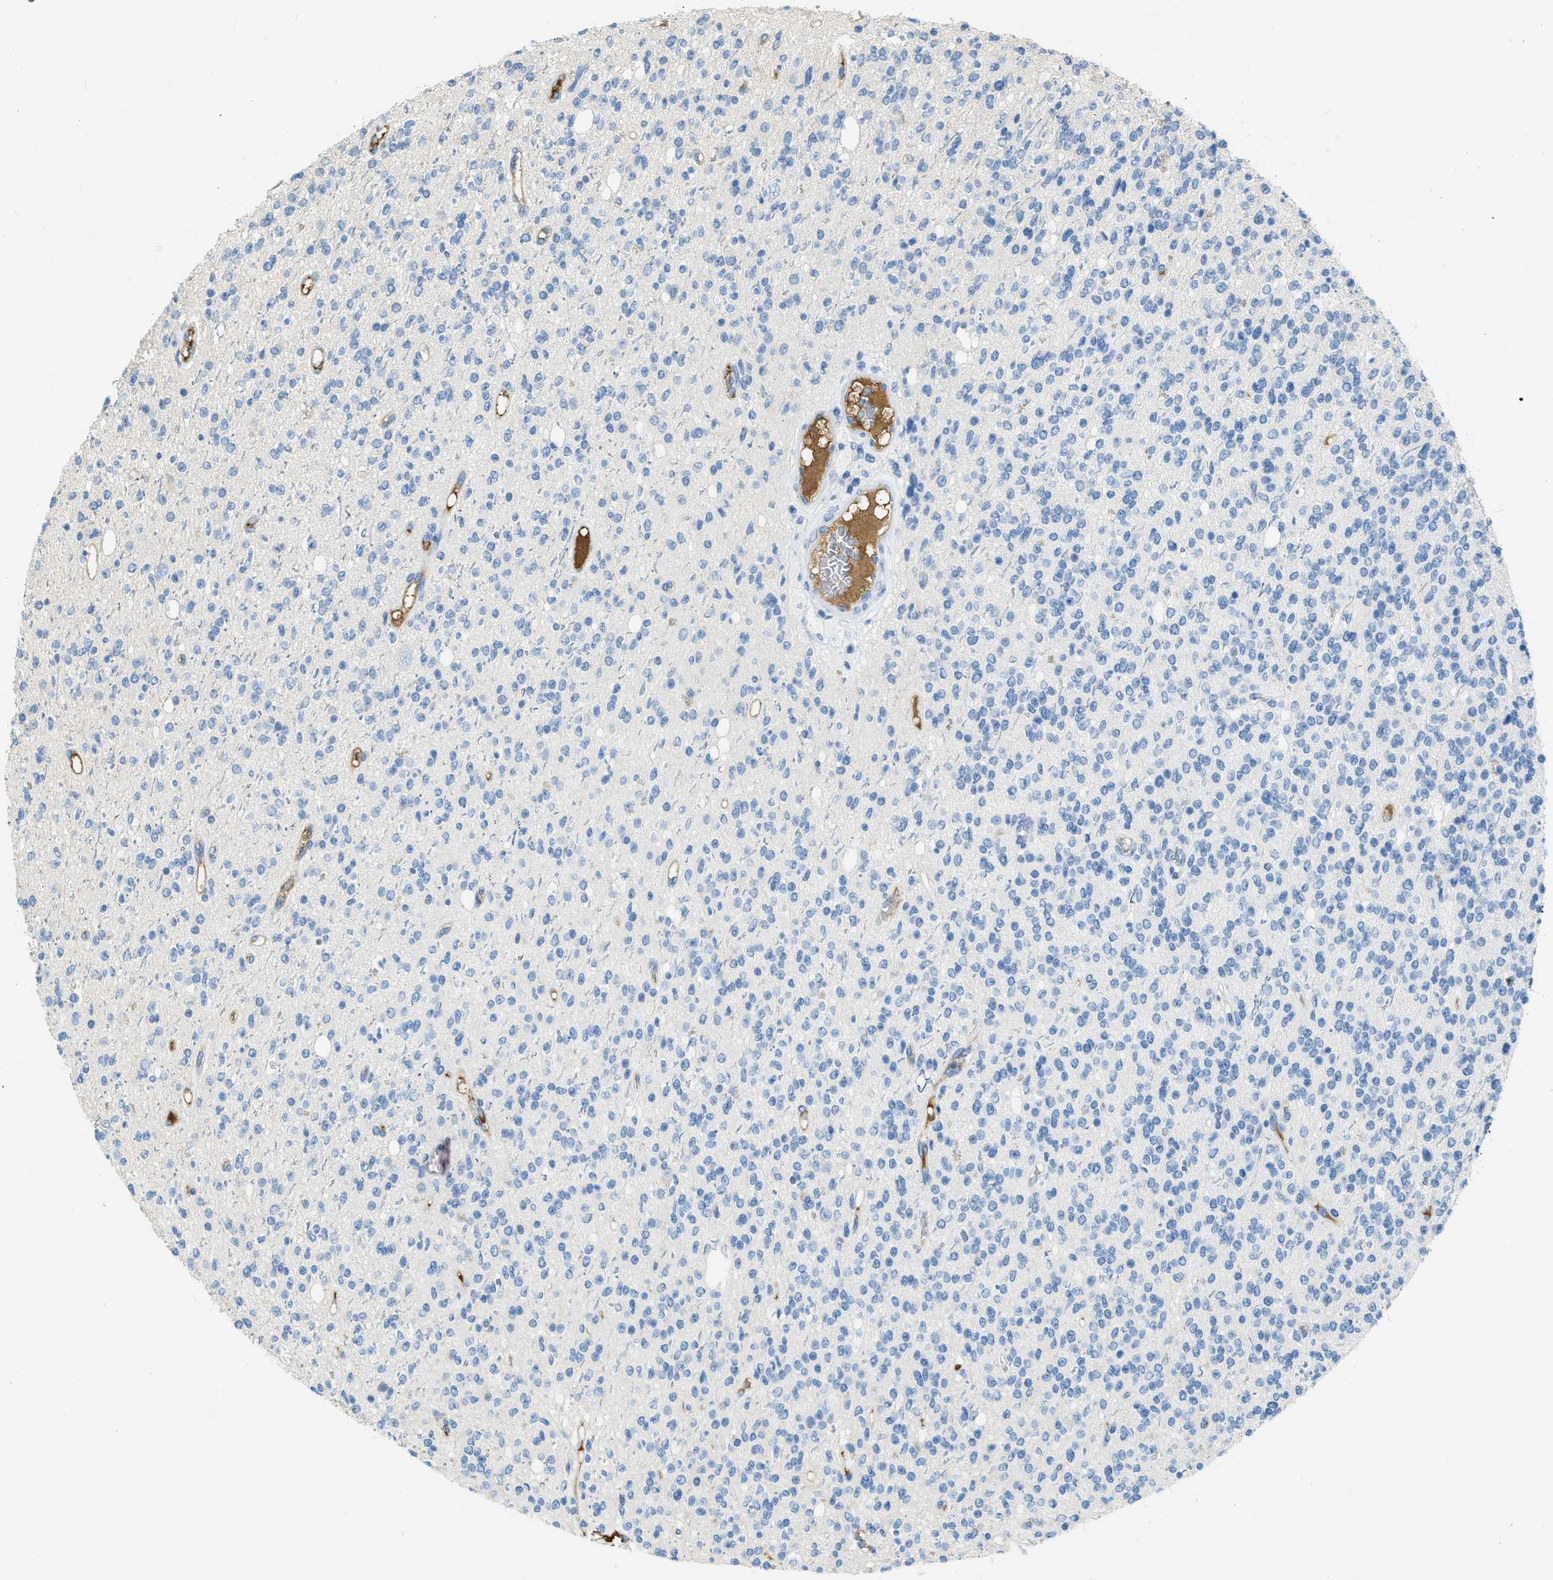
{"staining": {"intensity": "negative", "quantity": "none", "location": "none"}, "tissue": "glioma", "cell_type": "Tumor cells", "image_type": "cancer", "snomed": [{"axis": "morphology", "description": "Glioma, malignant, High grade"}, {"axis": "topography", "description": "Brain"}], "caption": "High magnification brightfield microscopy of malignant glioma (high-grade) stained with DAB (brown) and counterstained with hematoxylin (blue): tumor cells show no significant staining.", "gene": "PRTN3", "patient": {"sex": "male", "age": 34}}